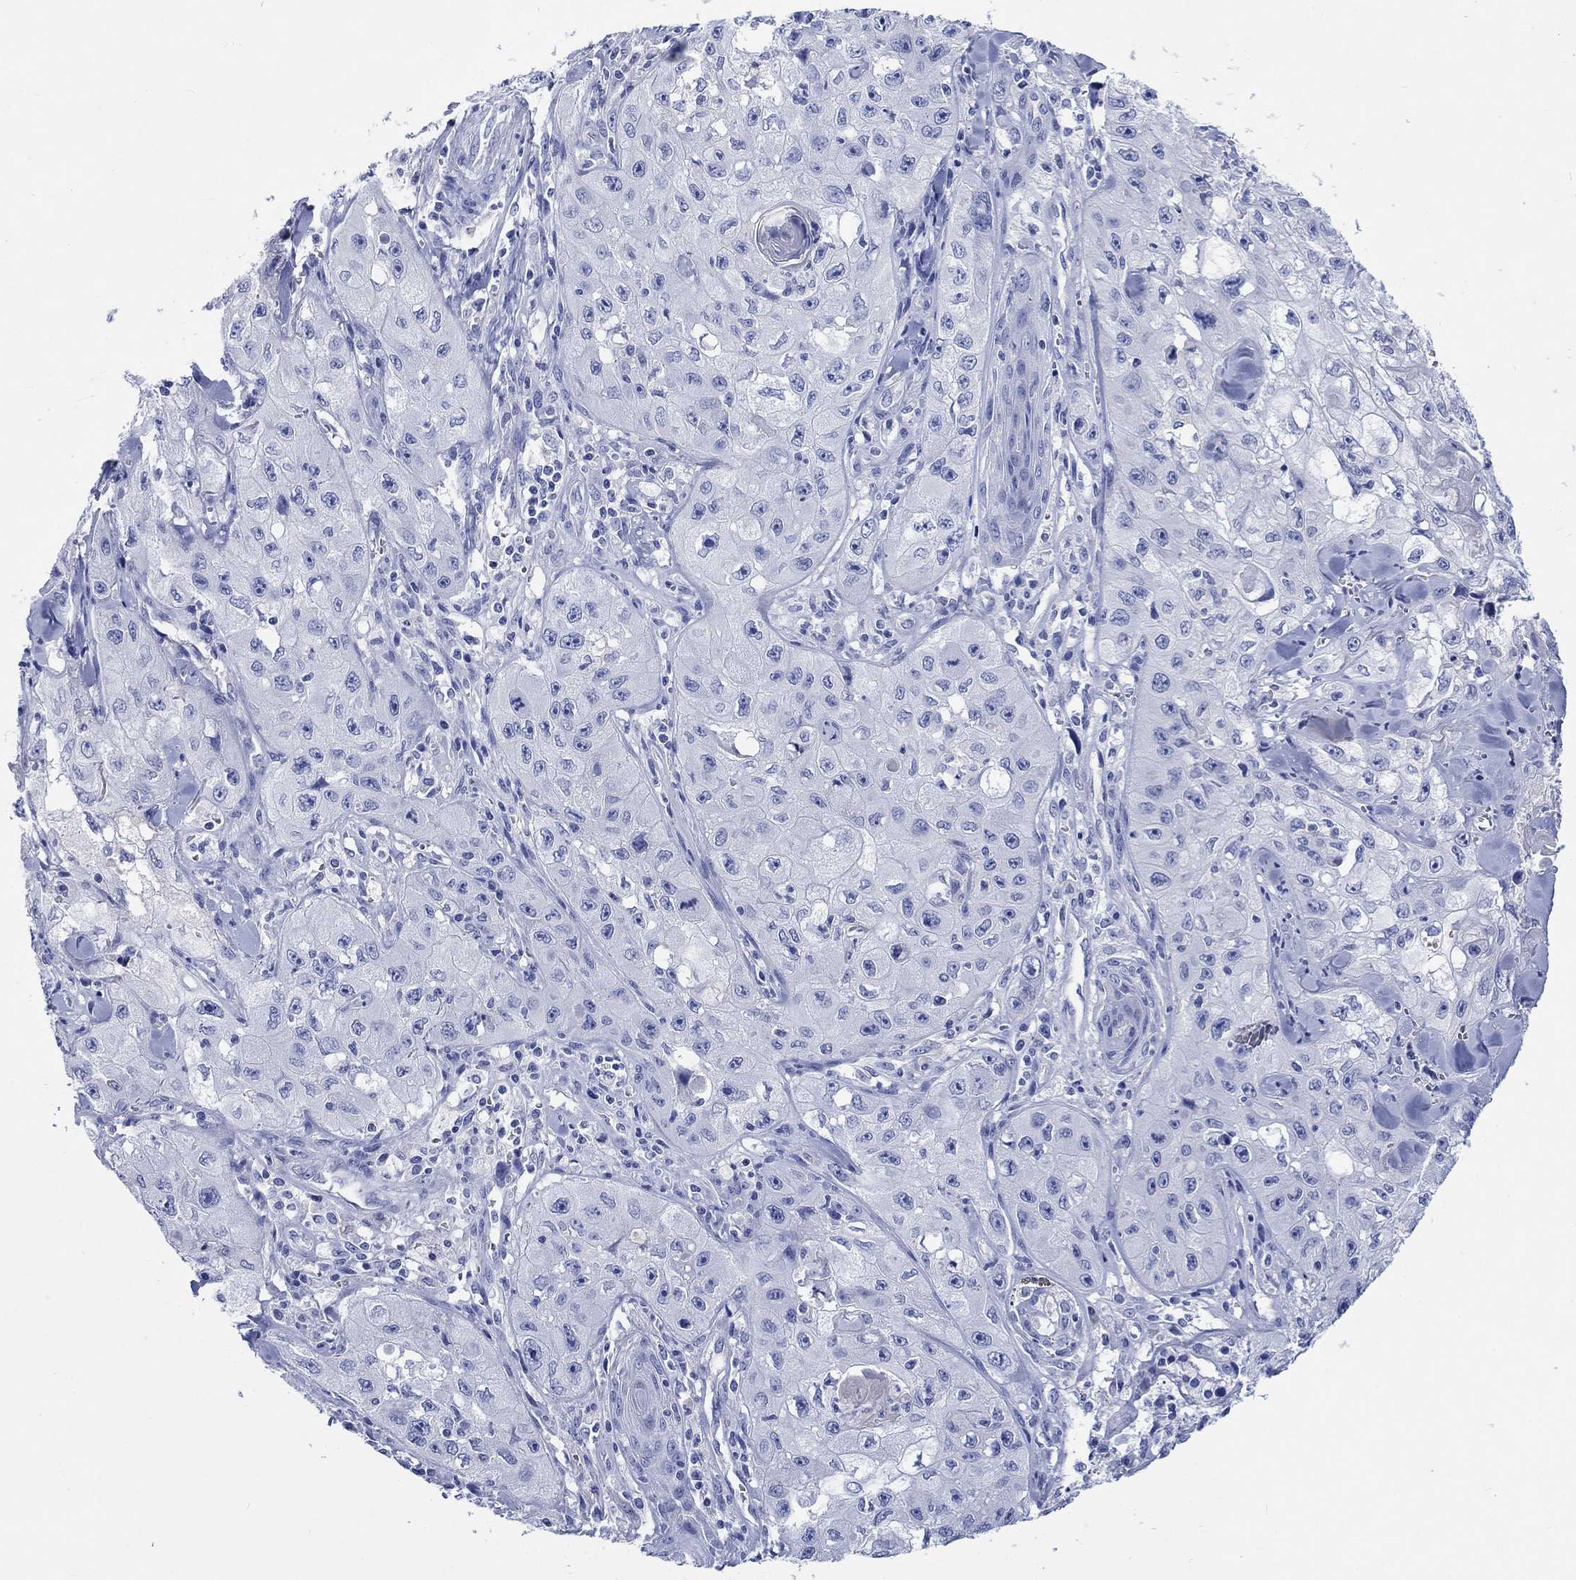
{"staining": {"intensity": "negative", "quantity": "none", "location": "none"}, "tissue": "skin cancer", "cell_type": "Tumor cells", "image_type": "cancer", "snomed": [{"axis": "morphology", "description": "Squamous cell carcinoma, NOS"}, {"axis": "topography", "description": "Skin"}, {"axis": "topography", "description": "Subcutis"}], "caption": "High power microscopy image of an immunohistochemistry histopathology image of skin cancer, revealing no significant staining in tumor cells. (Immunohistochemistry (ihc), brightfield microscopy, high magnification).", "gene": "CACNG3", "patient": {"sex": "male", "age": 73}}